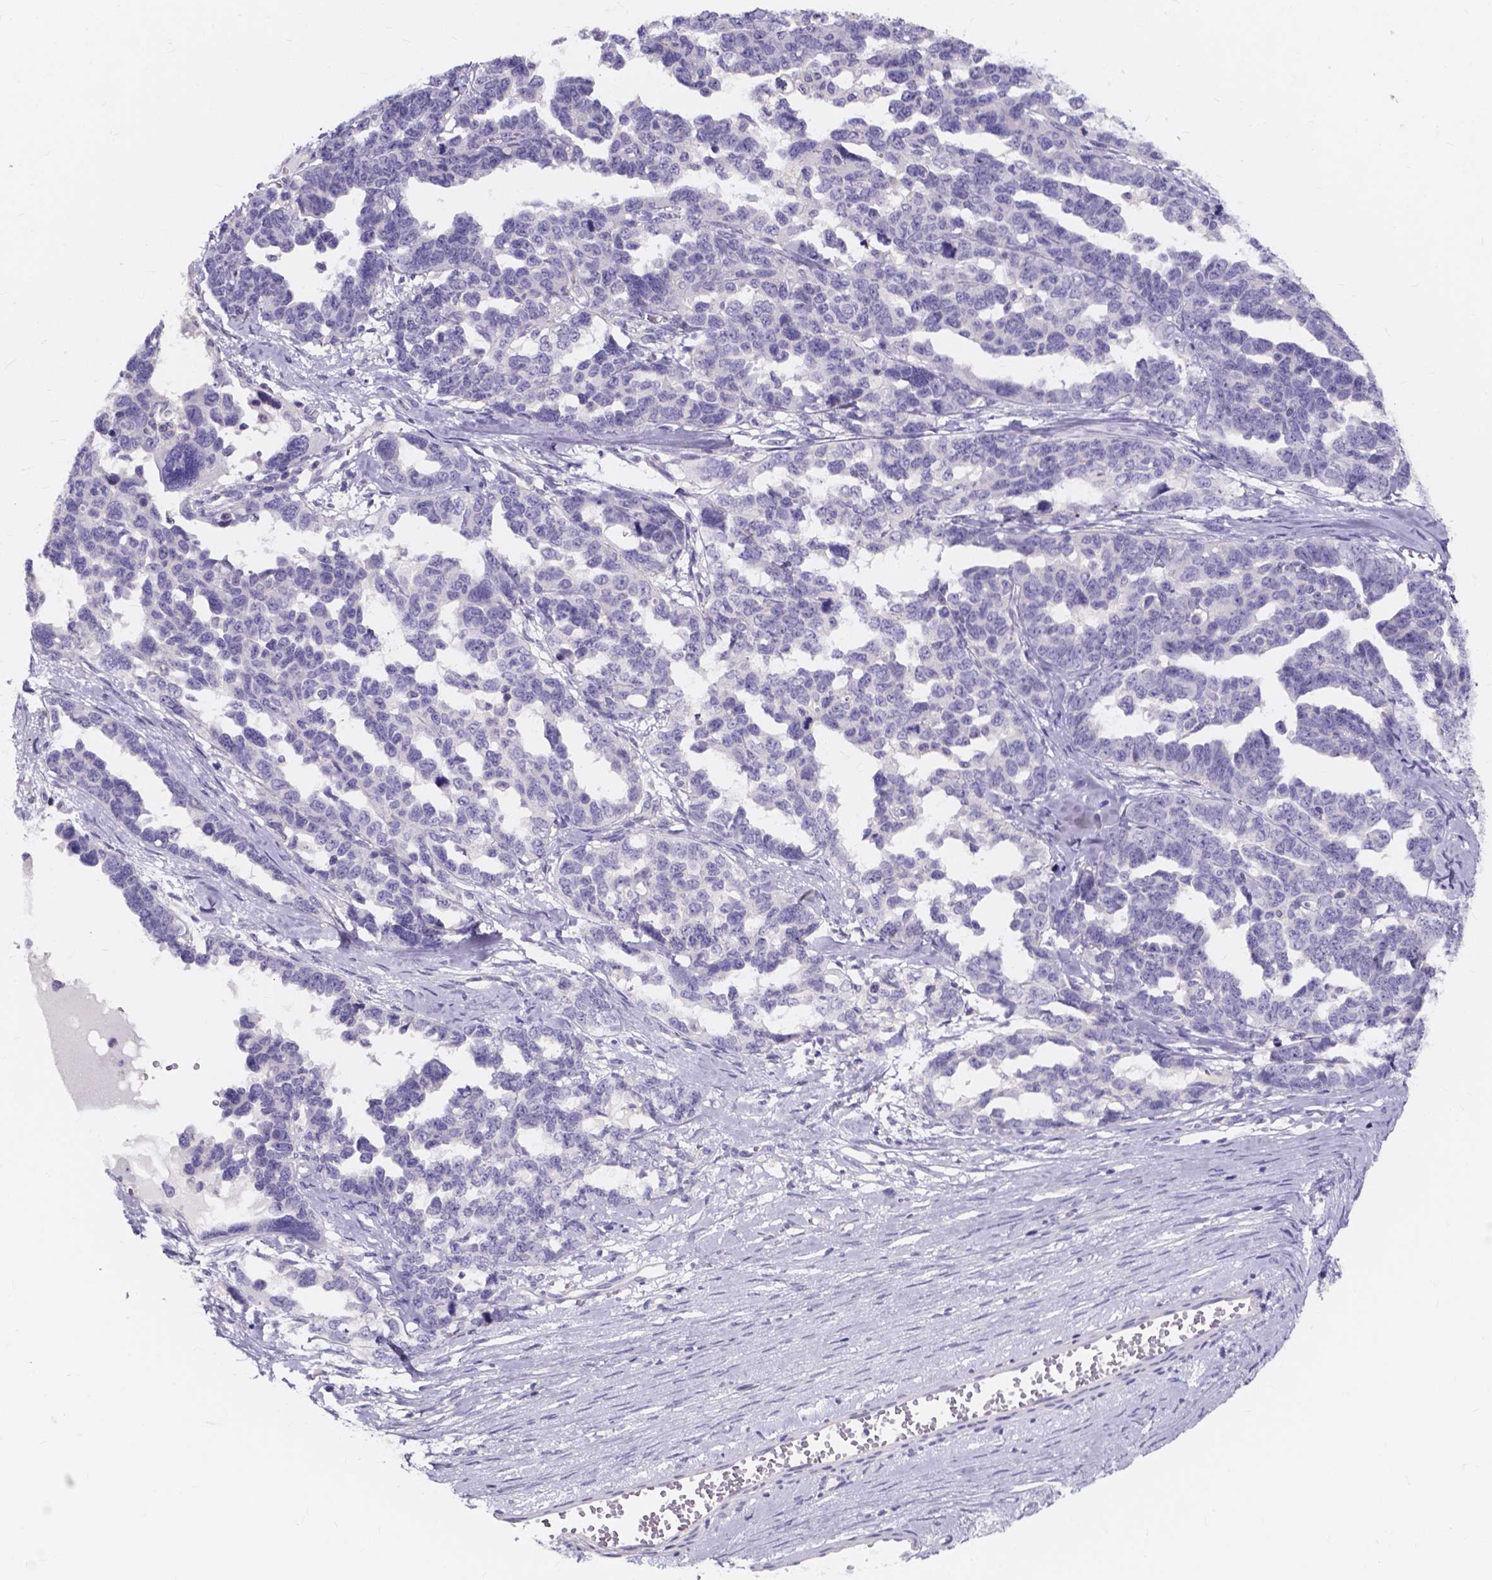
{"staining": {"intensity": "negative", "quantity": "none", "location": "none"}, "tissue": "ovarian cancer", "cell_type": "Tumor cells", "image_type": "cancer", "snomed": [{"axis": "morphology", "description": "Cystadenocarcinoma, serous, NOS"}, {"axis": "topography", "description": "Ovary"}], "caption": "Tumor cells are negative for brown protein staining in ovarian cancer (serous cystadenocarcinoma).", "gene": "SPOCD1", "patient": {"sex": "female", "age": 69}}